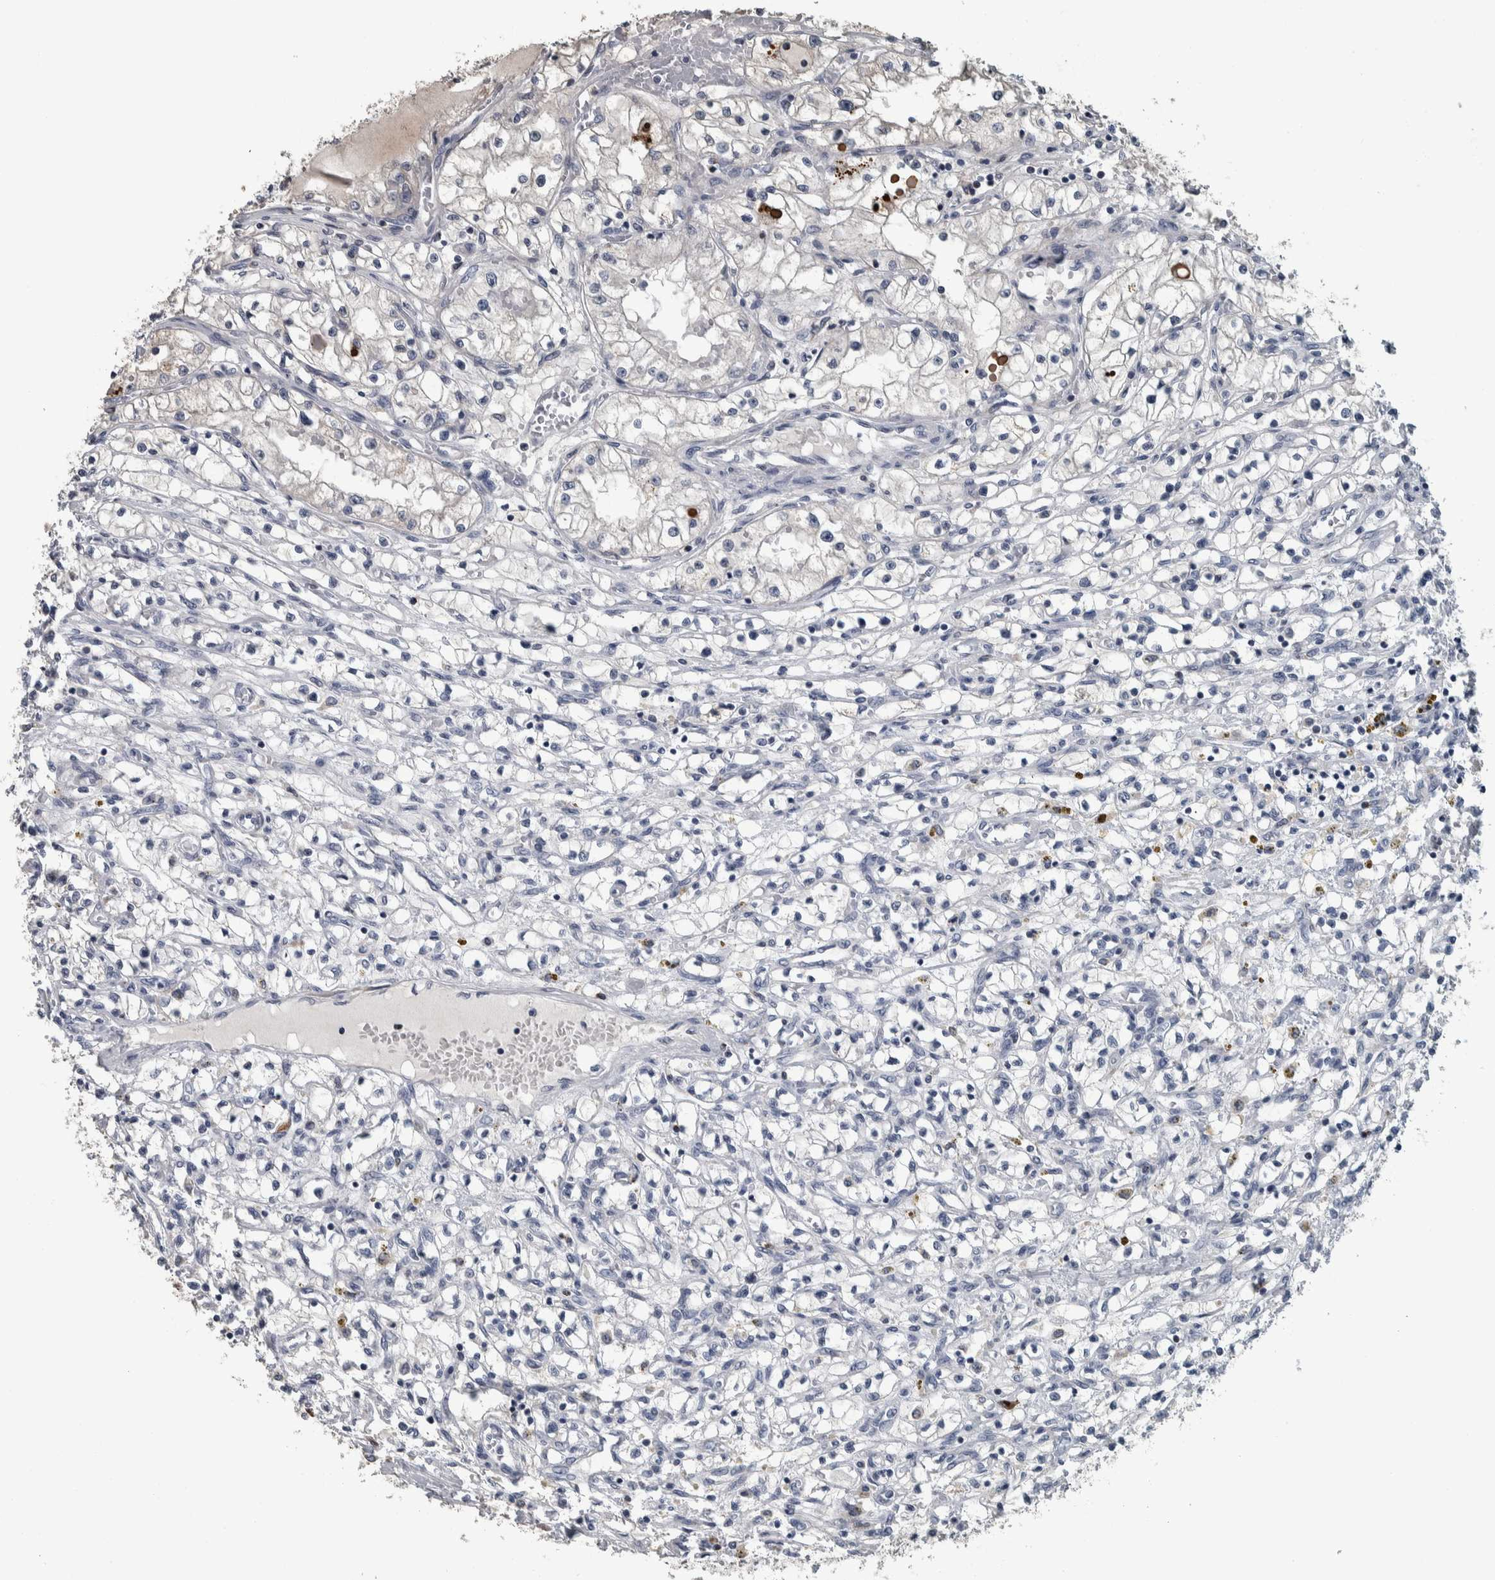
{"staining": {"intensity": "negative", "quantity": "none", "location": "none"}, "tissue": "renal cancer", "cell_type": "Tumor cells", "image_type": "cancer", "snomed": [{"axis": "morphology", "description": "Adenocarcinoma, NOS"}, {"axis": "topography", "description": "Kidney"}], "caption": "High power microscopy micrograph of an immunohistochemistry (IHC) micrograph of renal cancer (adenocarcinoma), revealing no significant positivity in tumor cells. The staining is performed using DAB (3,3'-diaminobenzidine) brown chromogen with nuclei counter-stained in using hematoxylin.", "gene": "CAVIN4", "patient": {"sex": "male", "age": 68}}